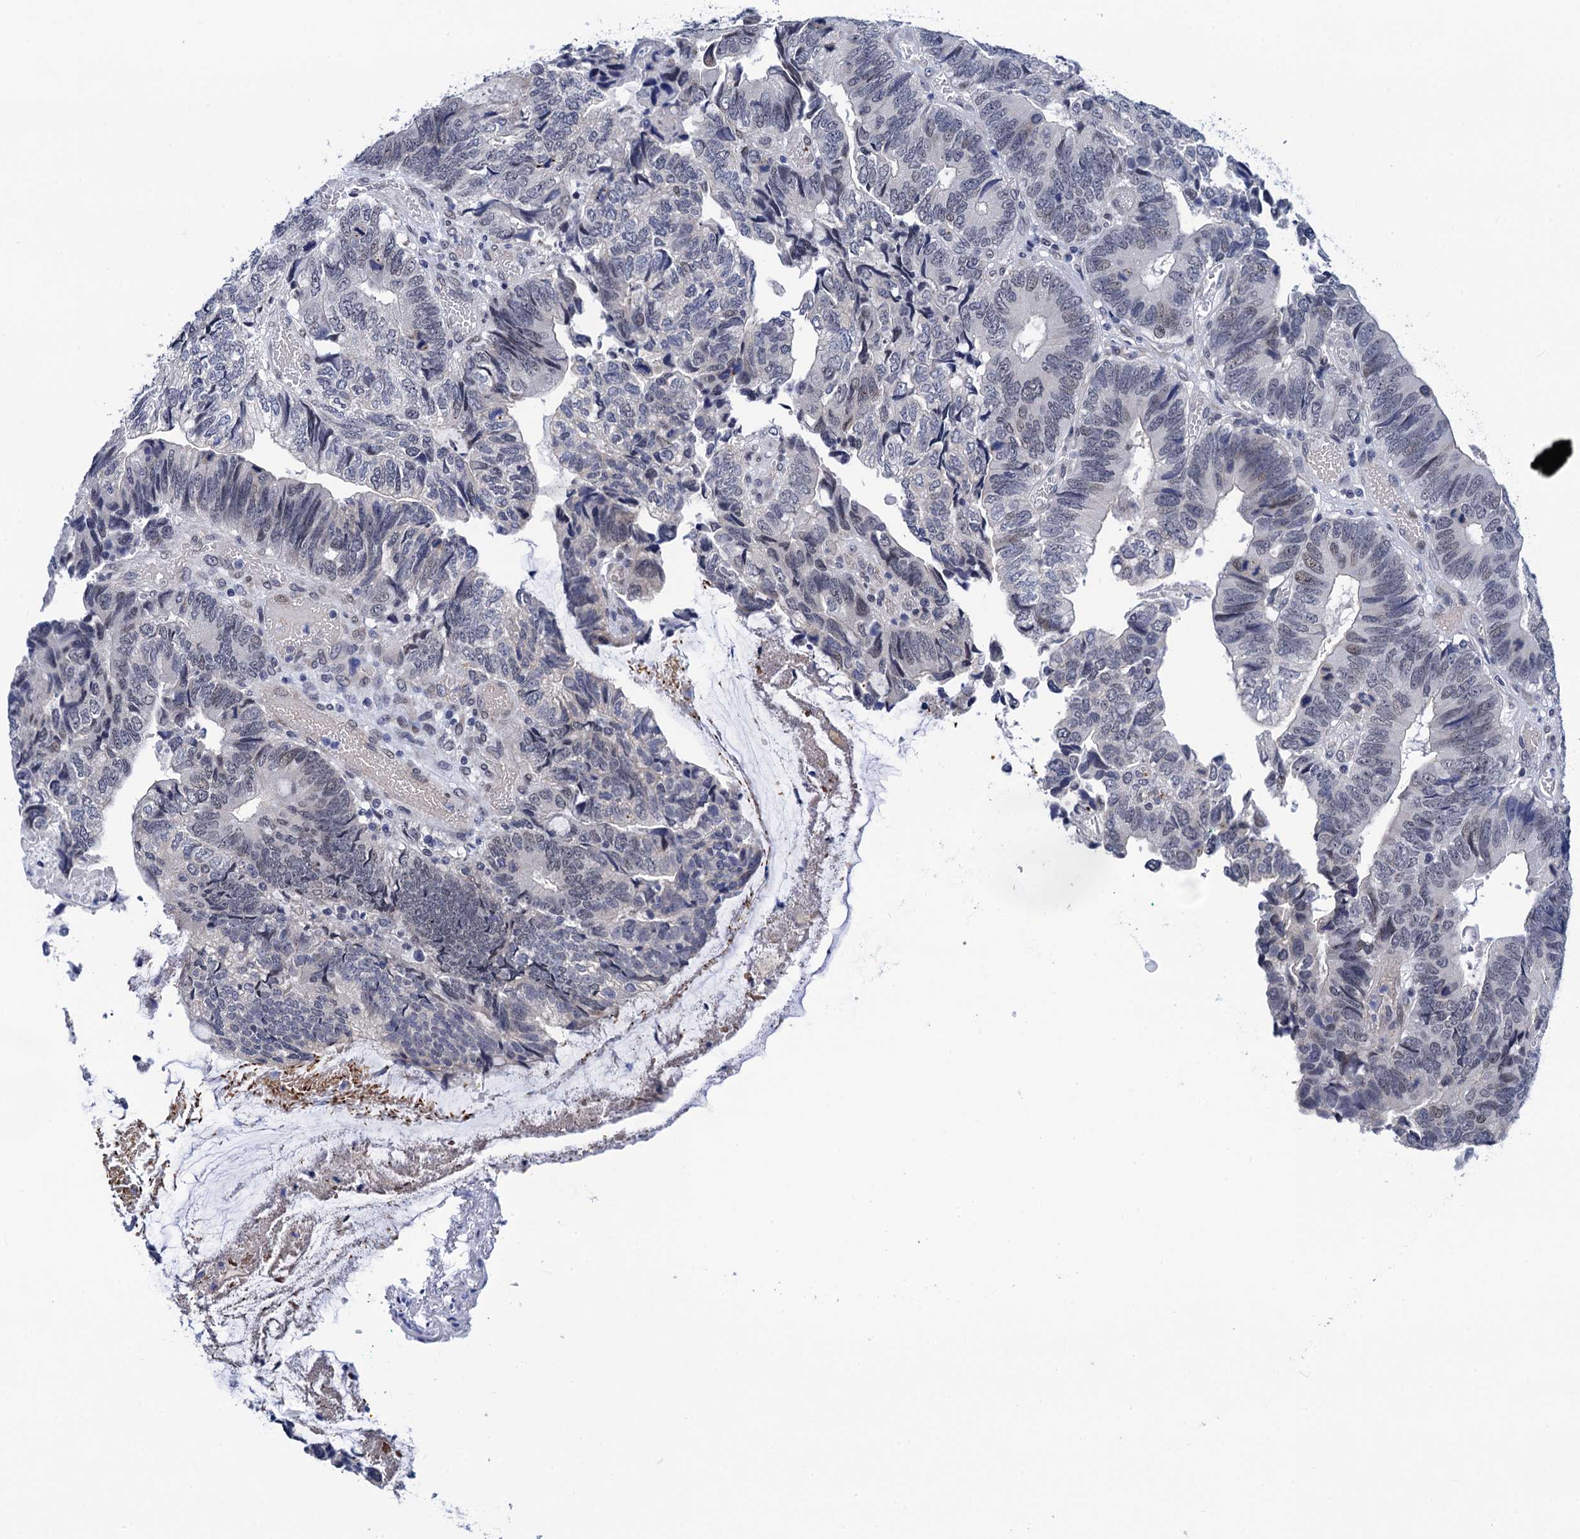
{"staining": {"intensity": "negative", "quantity": "none", "location": "none"}, "tissue": "colorectal cancer", "cell_type": "Tumor cells", "image_type": "cancer", "snomed": [{"axis": "morphology", "description": "Adenocarcinoma, NOS"}, {"axis": "topography", "description": "Colon"}], "caption": "Tumor cells are negative for protein expression in human colorectal cancer (adenocarcinoma). (DAB immunohistochemistry (IHC), high magnification).", "gene": "C16orf87", "patient": {"sex": "female", "age": 67}}